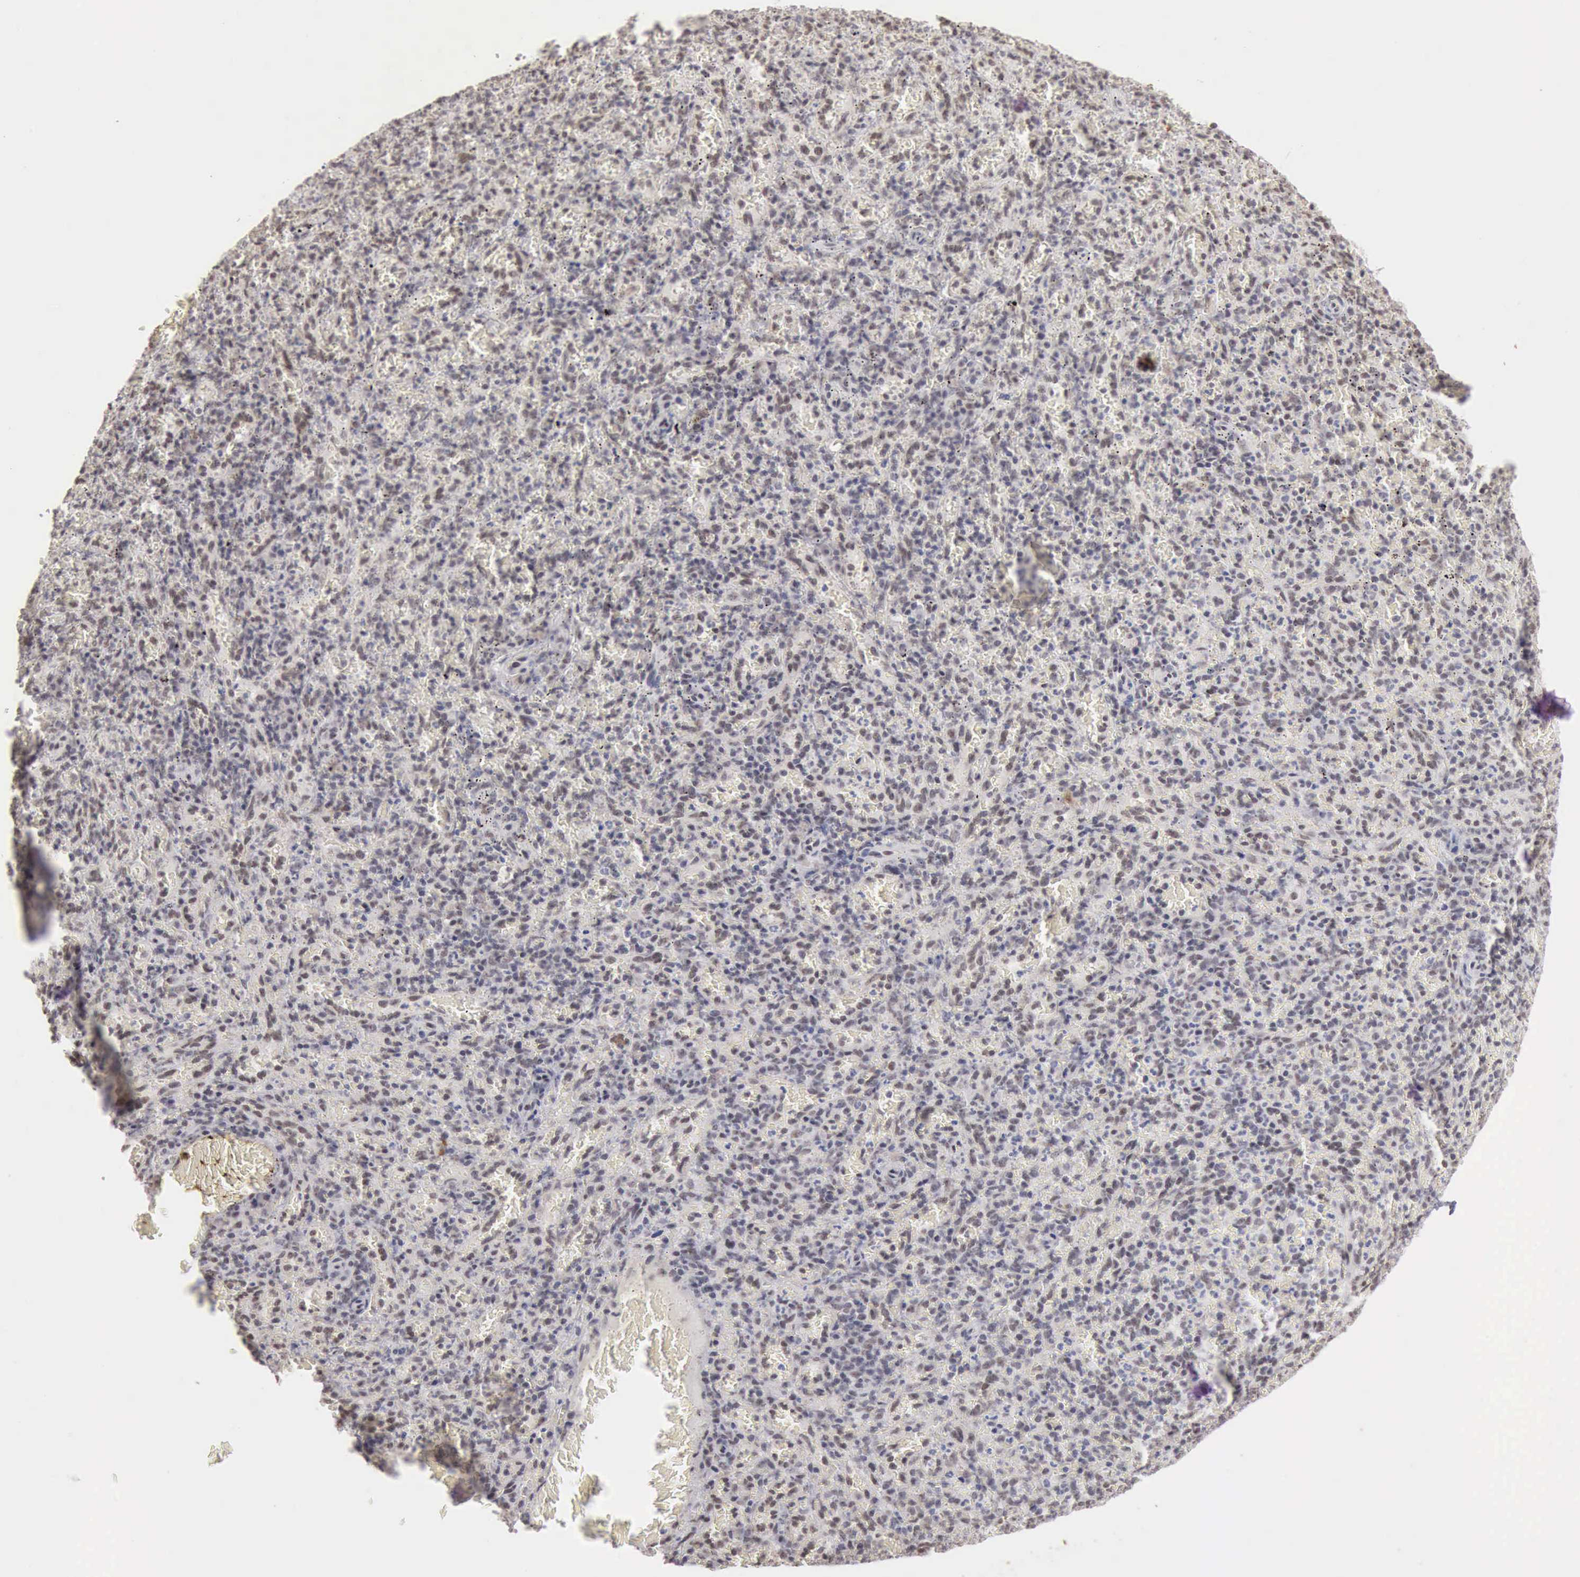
{"staining": {"intensity": "weak", "quantity": "25%-75%", "location": "nuclear"}, "tissue": "spleen", "cell_type": "Cells in red pulp", "image_type": "normal", "snomed": [{"axis": "morphology", "description": "Normal tissue, NOS"}, {"axis": "topography", "description": "Spleen"}], "caption": "This is a micrograph of IHC staining of unremarkable spleen, which shows weak positivity in the nuclear of cells in red pulp.", "gene": "TAF1", "patient": {"sex": "female", "age": 50}}